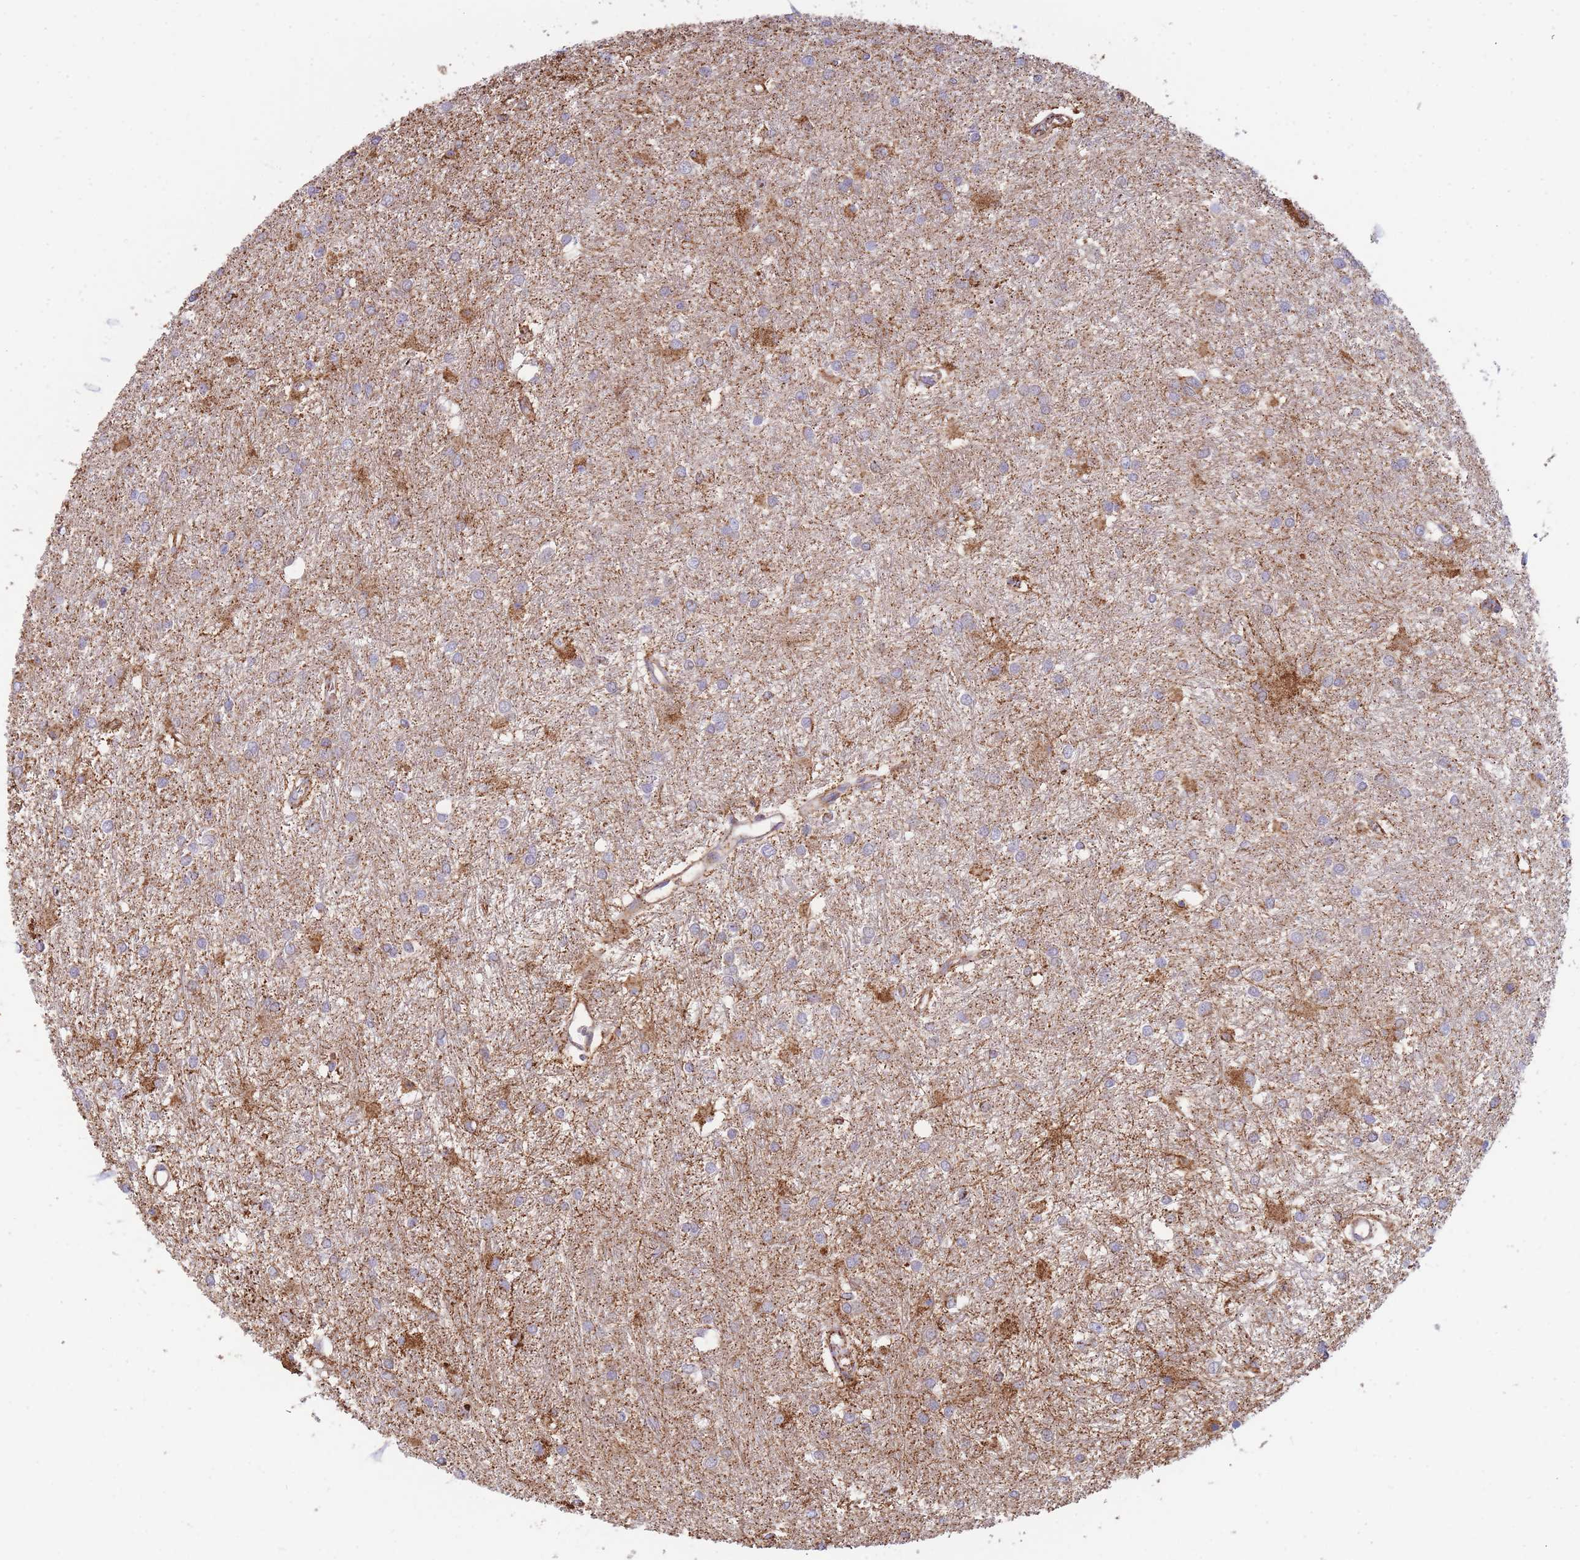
{"staining": {"intensity": "moderate", "quantity": "25%-75%", "location": "cytoplasmic/membranous"}, "tissue": "glioma", "cell_type": "Tumor cells", "image_type": "cancer", "snomed": [{"axis": "morphology", "description": "Glioma, malignant, High grade"}, {"axis": "topography", "description": "Brain"}], "caption": "Malignant glioma (high-grade) stained with DAB immunohistochemistry (IHC) reveals medium levels of moderate cytoplasmic/membranous positivity in approximately 25%-75% of tumor cells.", "gene": "MRPL17", "patient": {"sex": "female", "age": 50}}